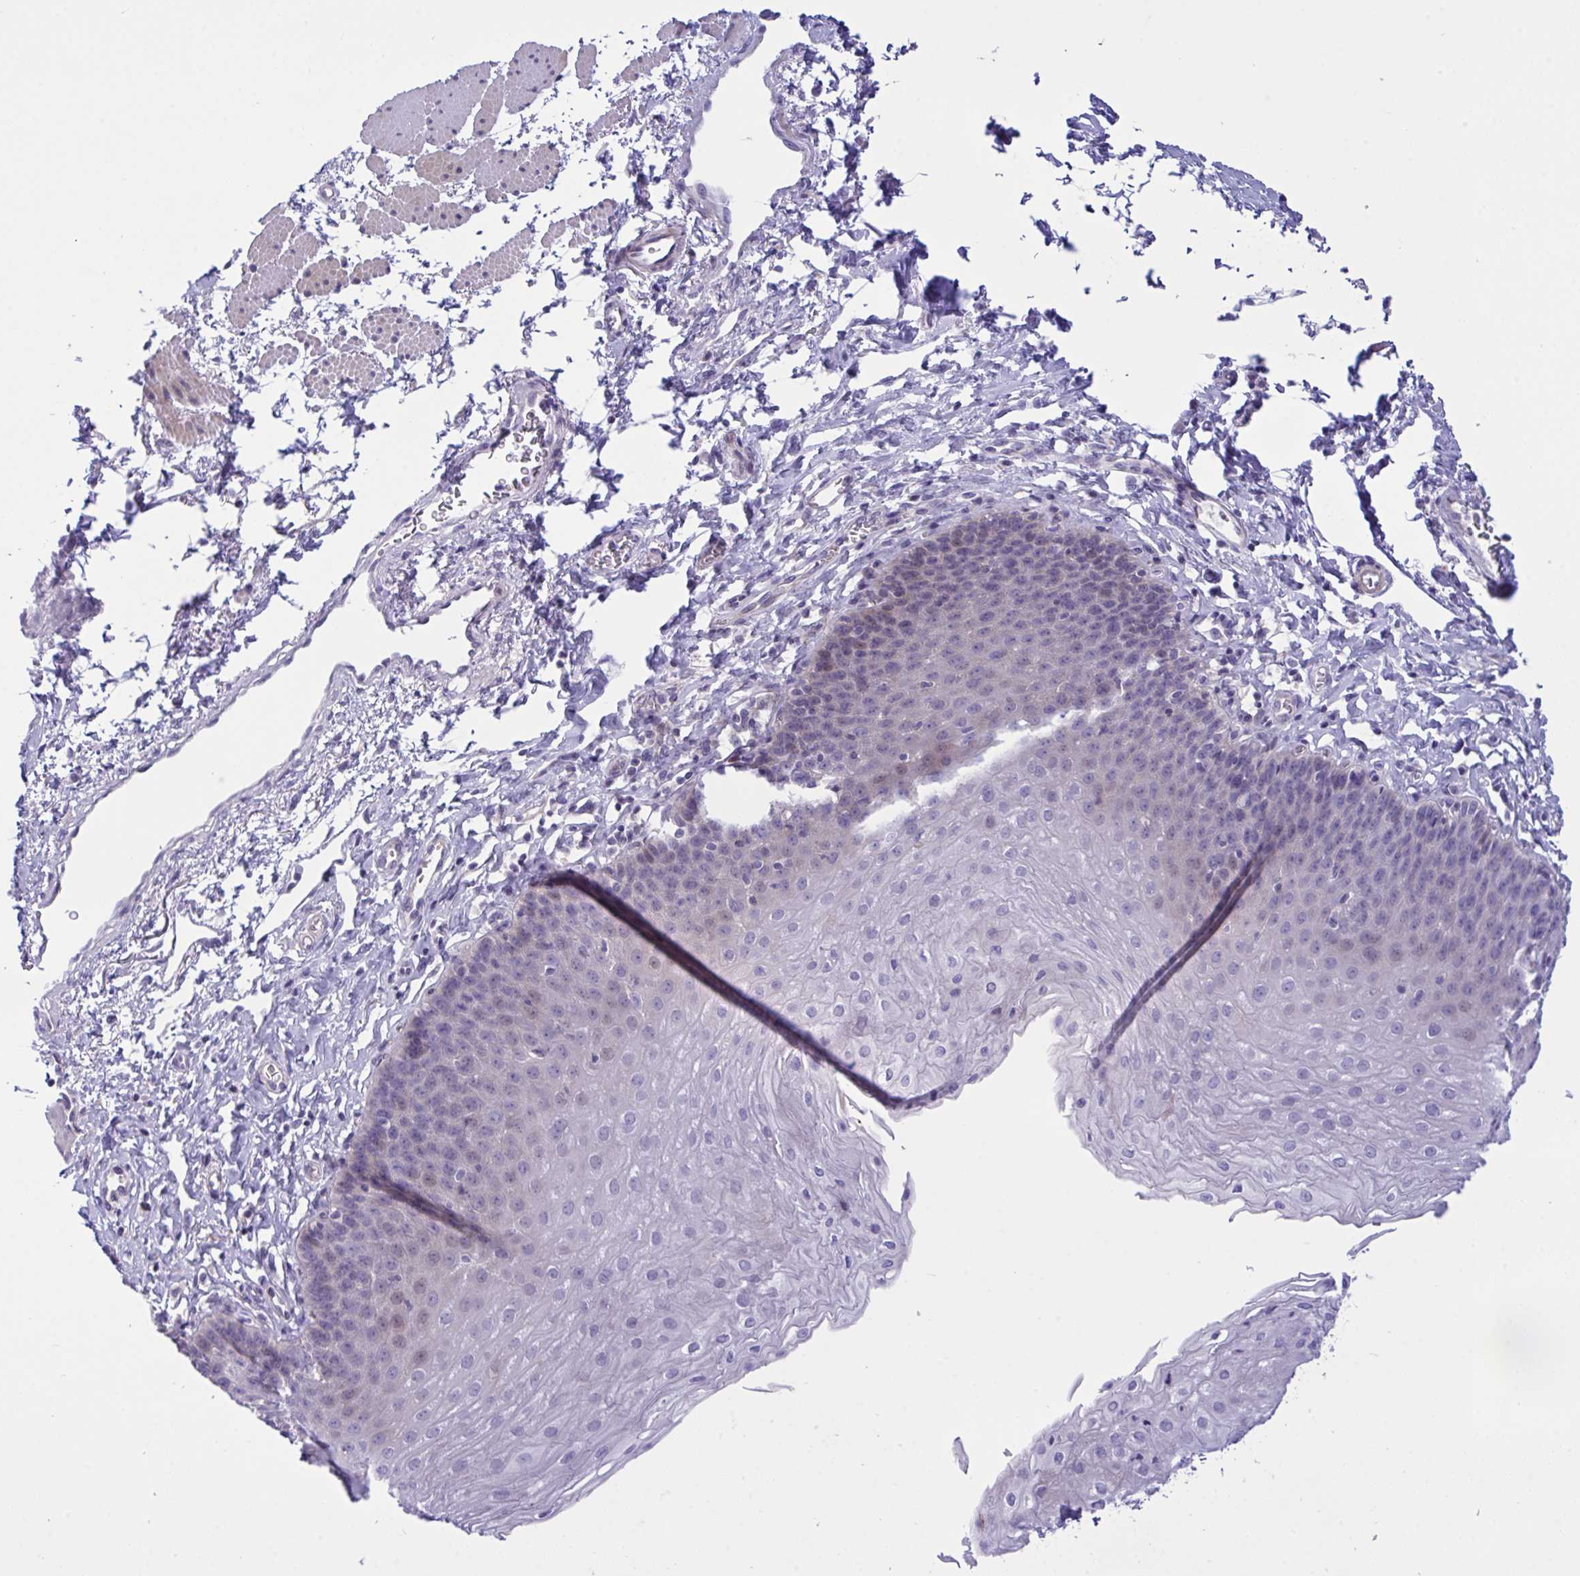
{"staining": {"intensity": "negative", "quantity": "none", "location": "none"}, "tissue": "esophagus", "cell_type": "Squamous epithelial cells", "image_type": "normal", "snomed": [{"axis": "morphology", "description": "Normal tissue, NOS"}, {"axis": "topography", "description": "Esophagus"}], "caption": "IHC image of benign esophagus stained for a protein (brown), which exhibits no staining in squamous epithelial cells.", "gene": "WDR97", "patient": {"sex": "female", "age": 81}}